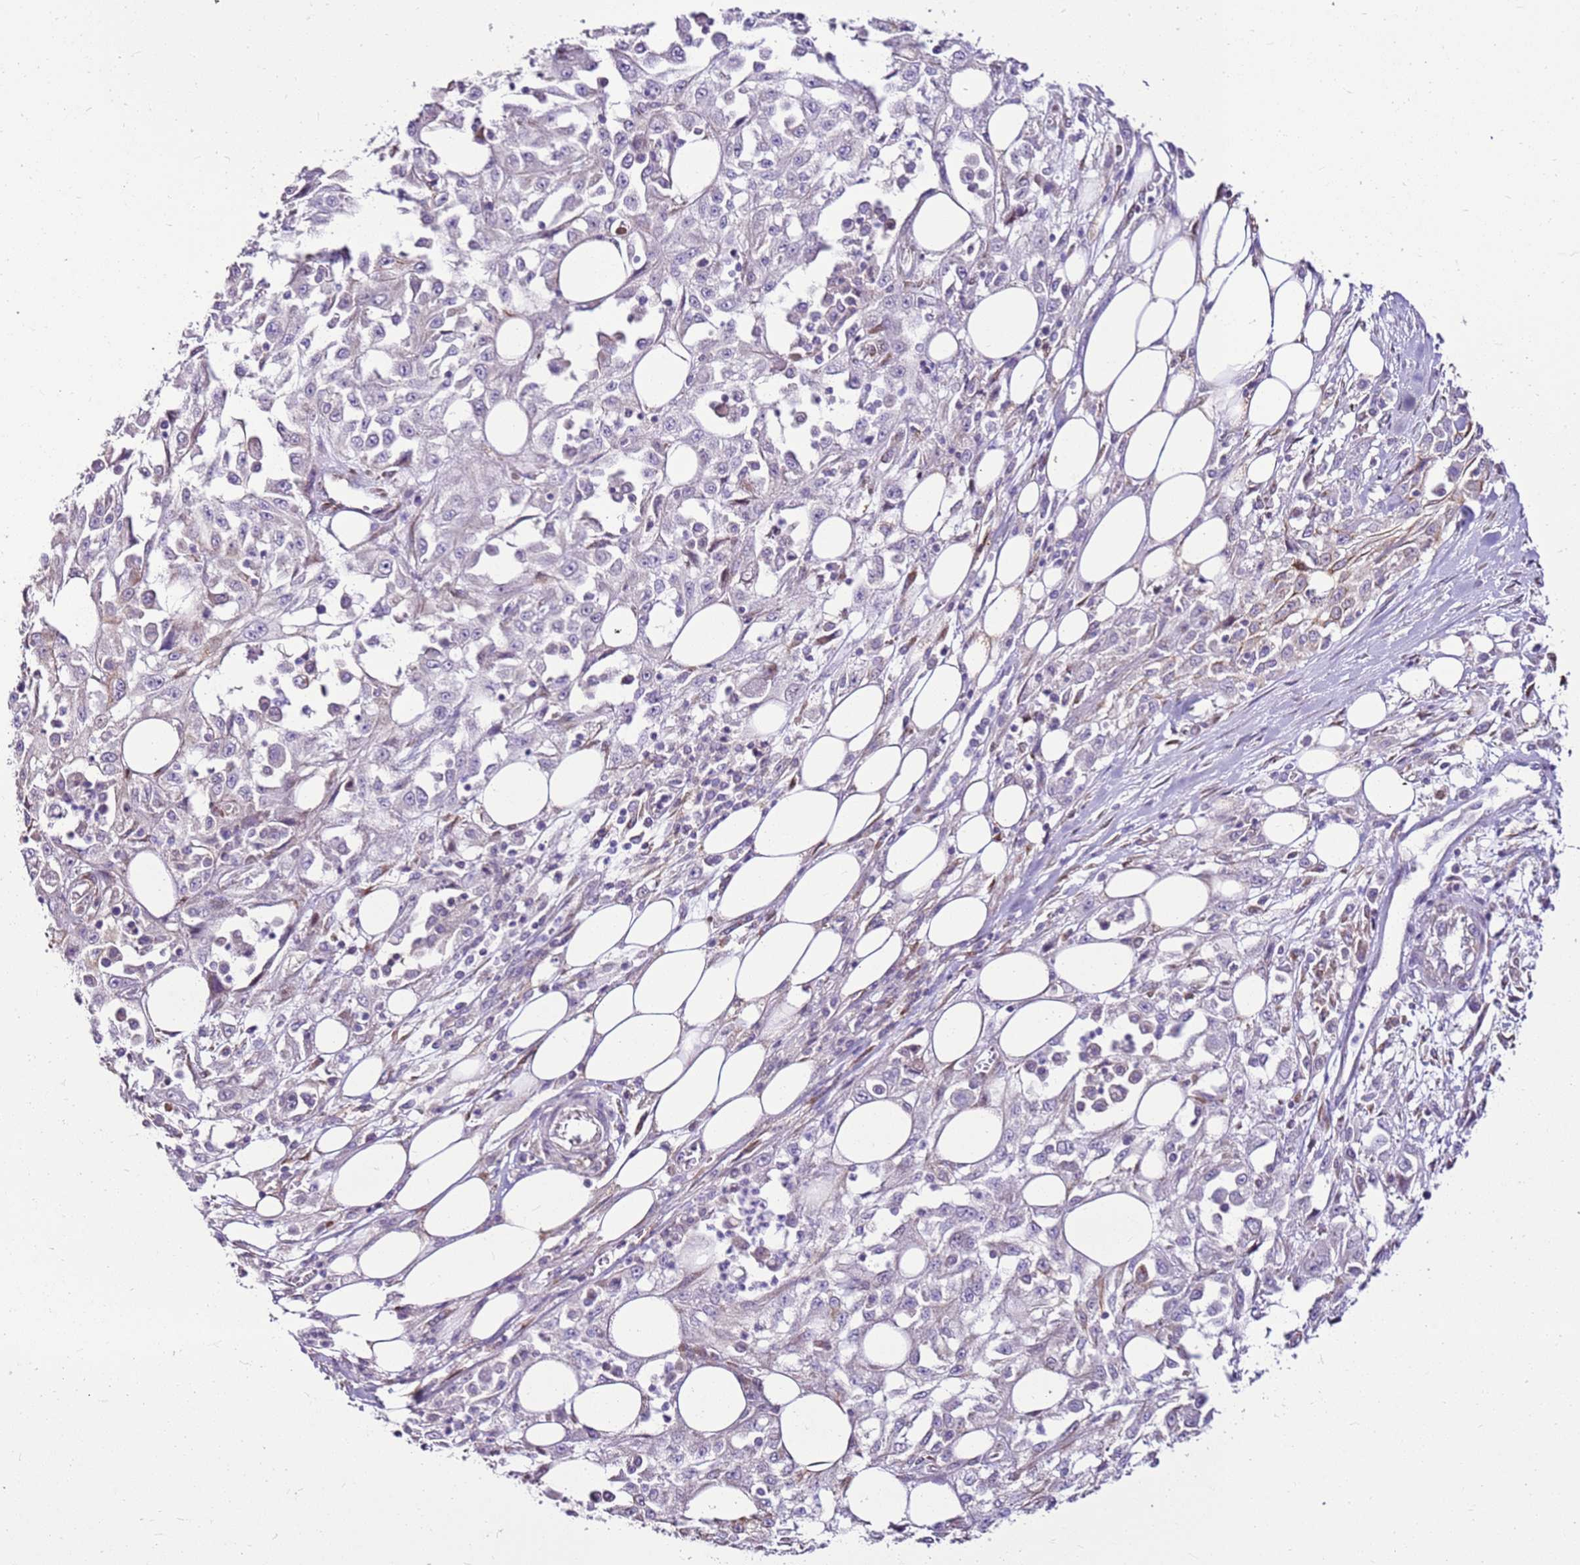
{"staining": {"intensity": "negative", "quantity": "none", "location": "none"}, "tissue": "skin cancer", "cell_type": "Tumor cells", "image_type": "cancer", "snomed": [{"axis": "morphology", "description": "Squamous cell carcinoma, NOS"}, {"axis": "morphology", "description": "Squamous cell carcinoma, metastatic, NOS"}, {"axis": "topography", "description": "Skin"}, {"axis": "topography", "description": "Lymph node"}], "caption": "This photomicrograph is of skin cancer stained with IHC to label a protein in brown with the nuclei are counter-stained blue. There is no positivity in tumor cells.", "gene": "SLC38A5", "patient": {"sex": "male", "age": 75}}